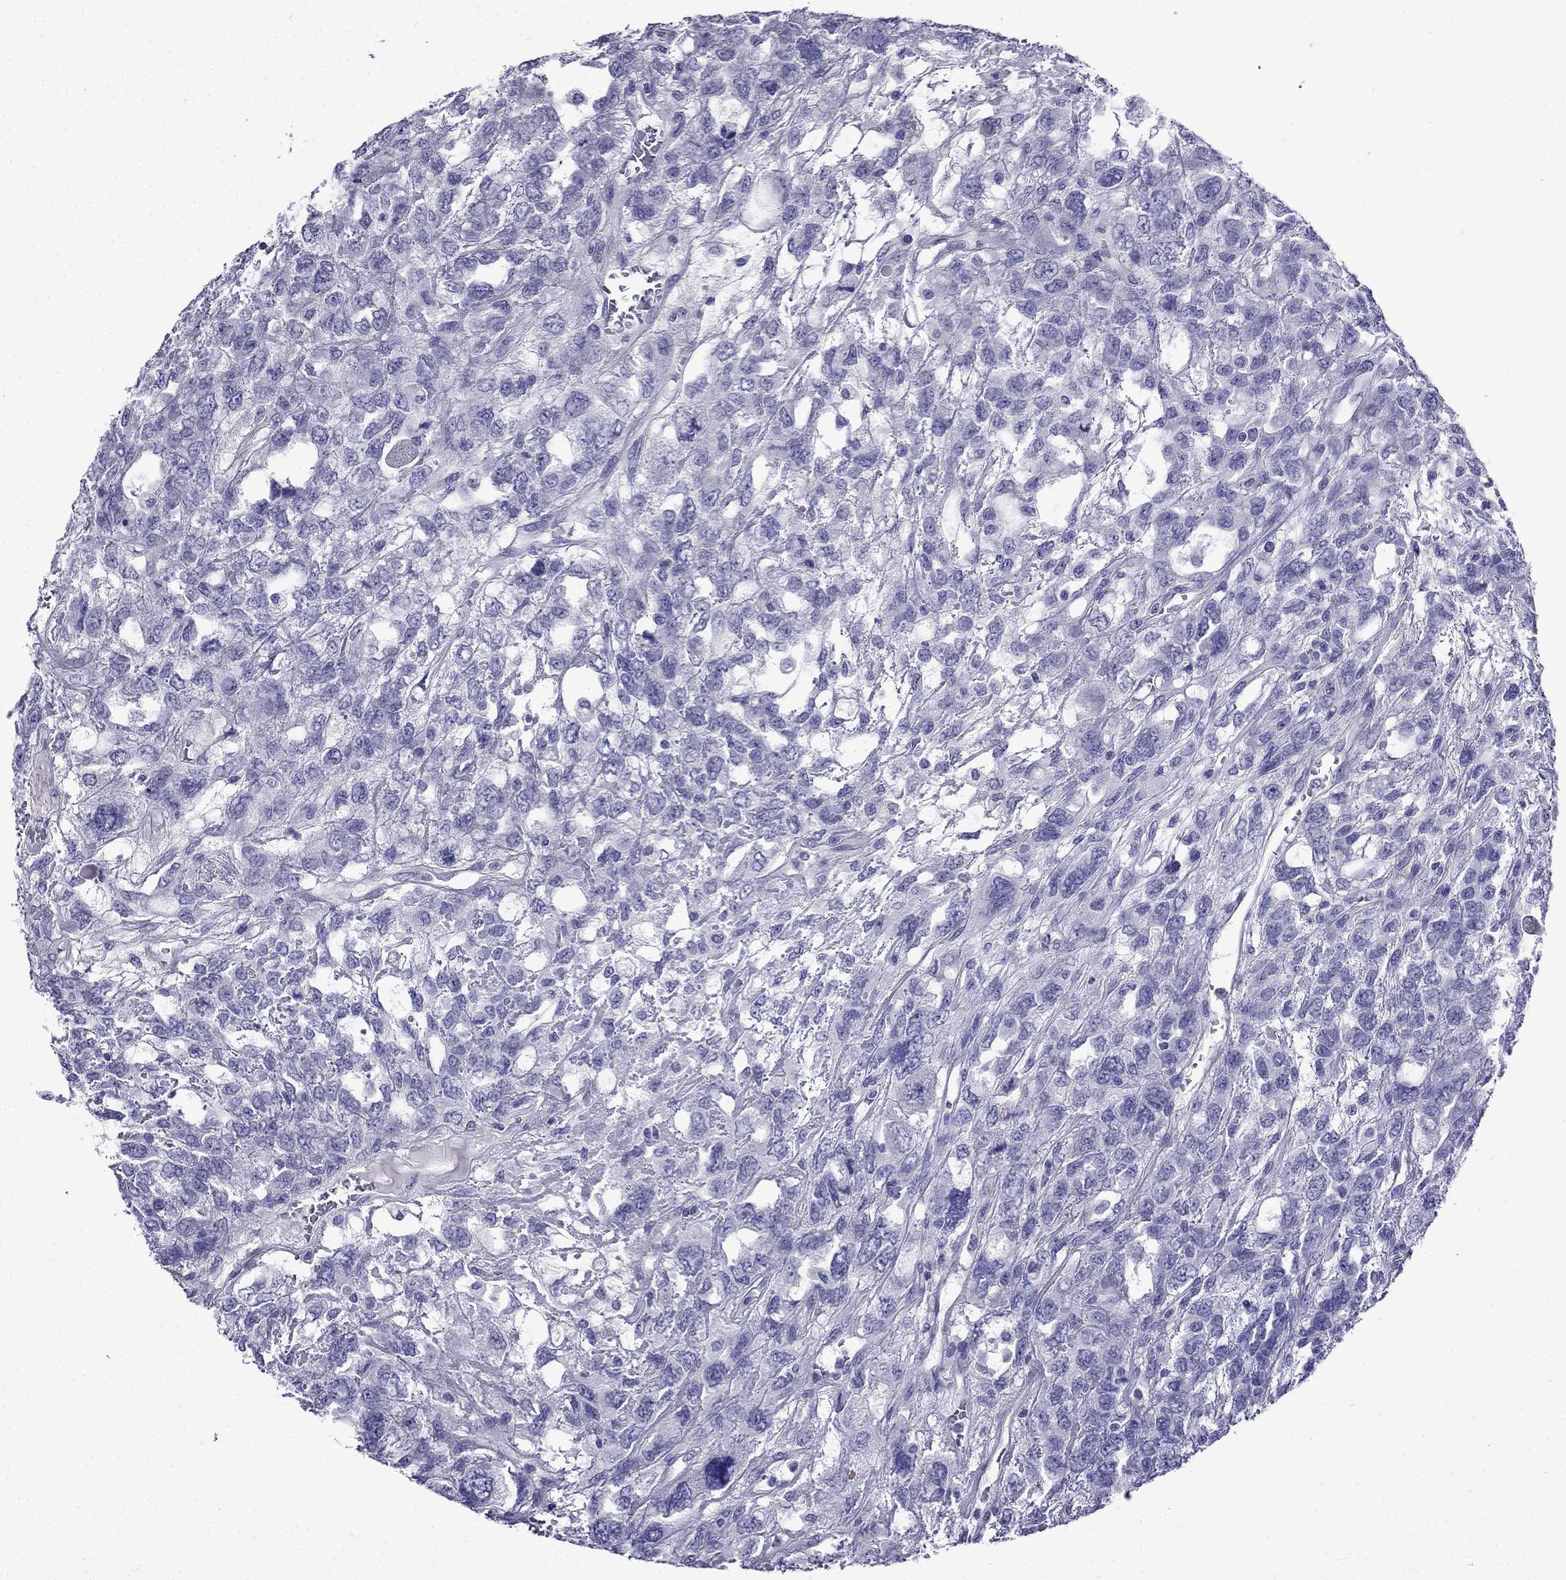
{"staining": {"intensity": "negative", "quantity": "none", "location": "none"}, "tissue": "testis cancer", "cell_type": "Tumor cells", "image_type": "cancer", "snomed": [{"axis": "morphology", "description": "Seminoma, NOS"}, {"axis": "topography", "description": "Testis"}], "caption": "Histopathology image shows no significant protein positivity in tumor cells of testis cancer (seminoma).", "gene": "ERC2", "patient": {"sex": "male", "age": 52}}